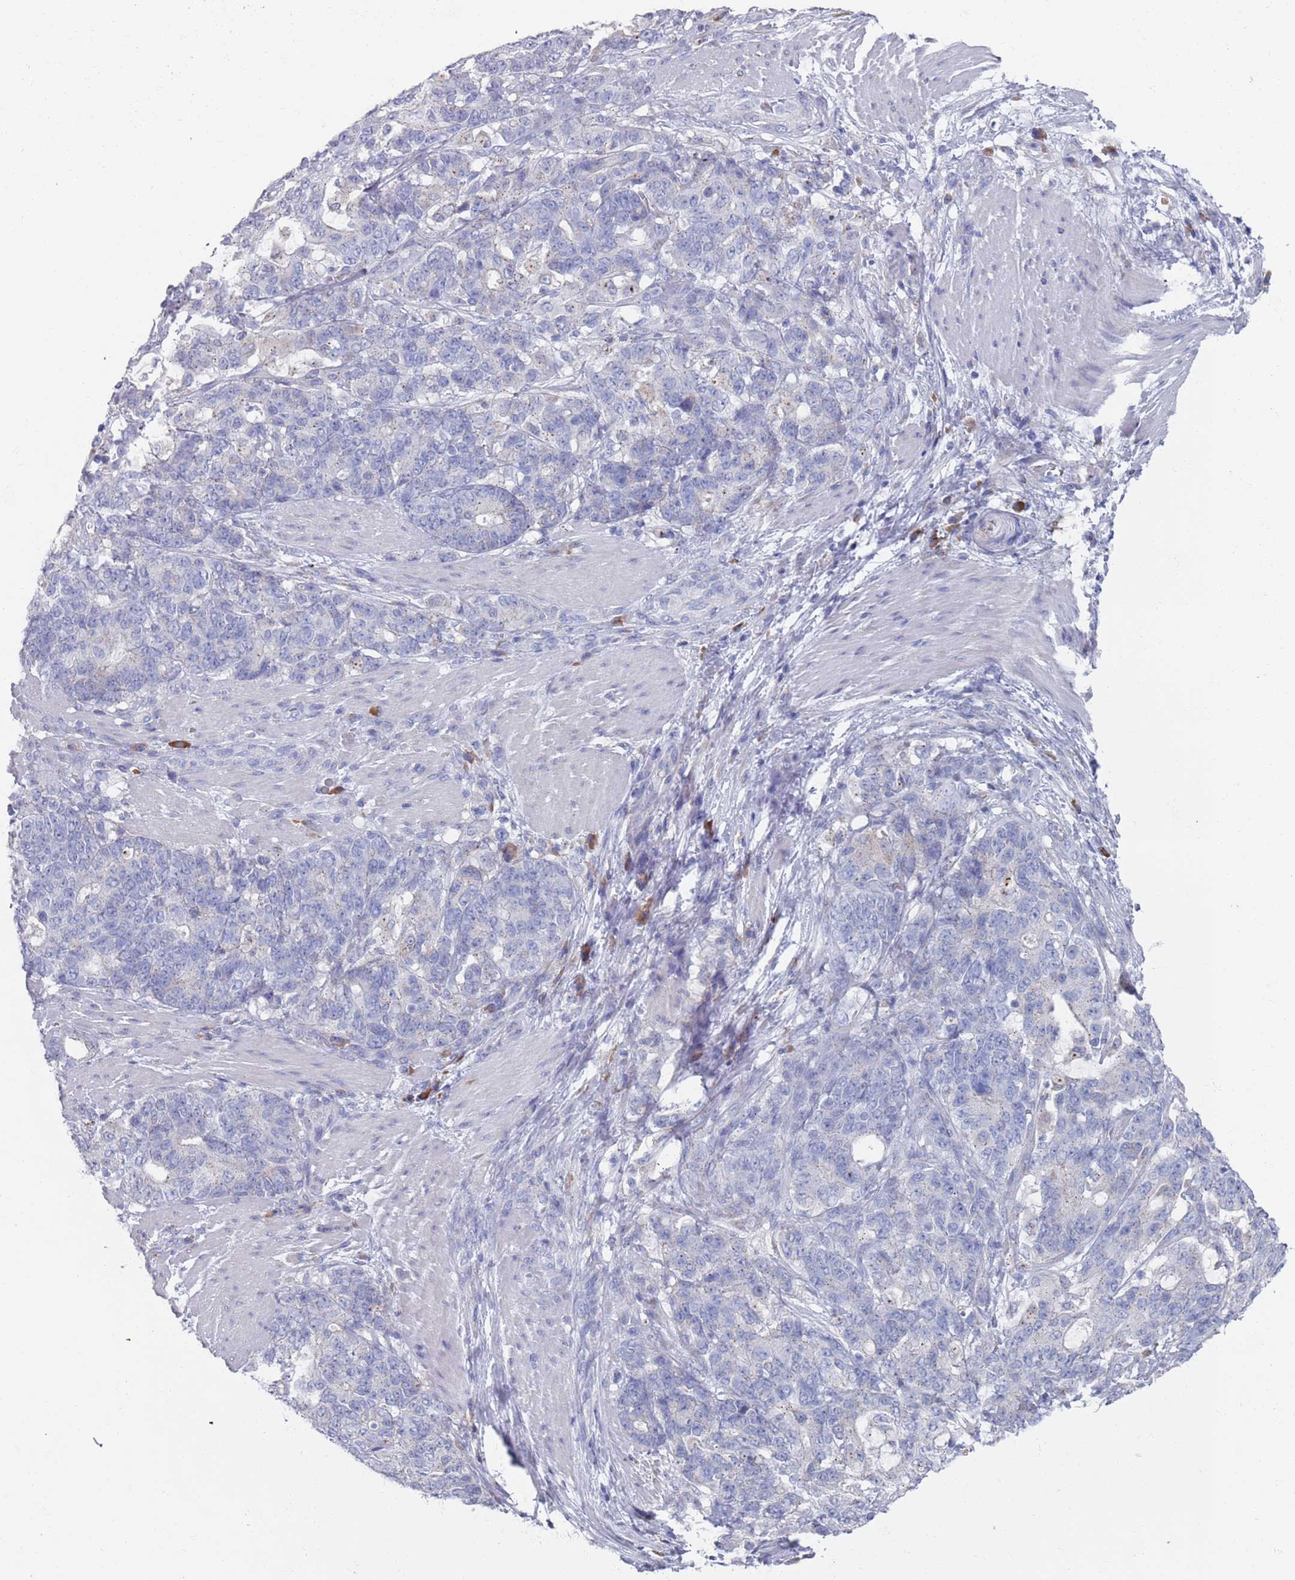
{"staining": {"intensity": "negative", "quantity": "none", "location": "none"}, "tissue": "stomach cancer", "cell_type": "Tumor cells", "image_type": "cancer", "snomed": [{"axis": "morphology", "description": "Normal tissue, NOS"}, {"axis": "morphology", "description": "Adenocarcinoma, NOS"}, {"axis": "topography", "description": "Stomach"}], "caption": "A high-resolution photomicrograph shows immunohistochemistry (IHC) staining of stomach cancer (adenocarcinoma), which displays no significant expression in tumor cells.", "gene": "MAT1A", "patient": {"sex": "female", "age": 64}}